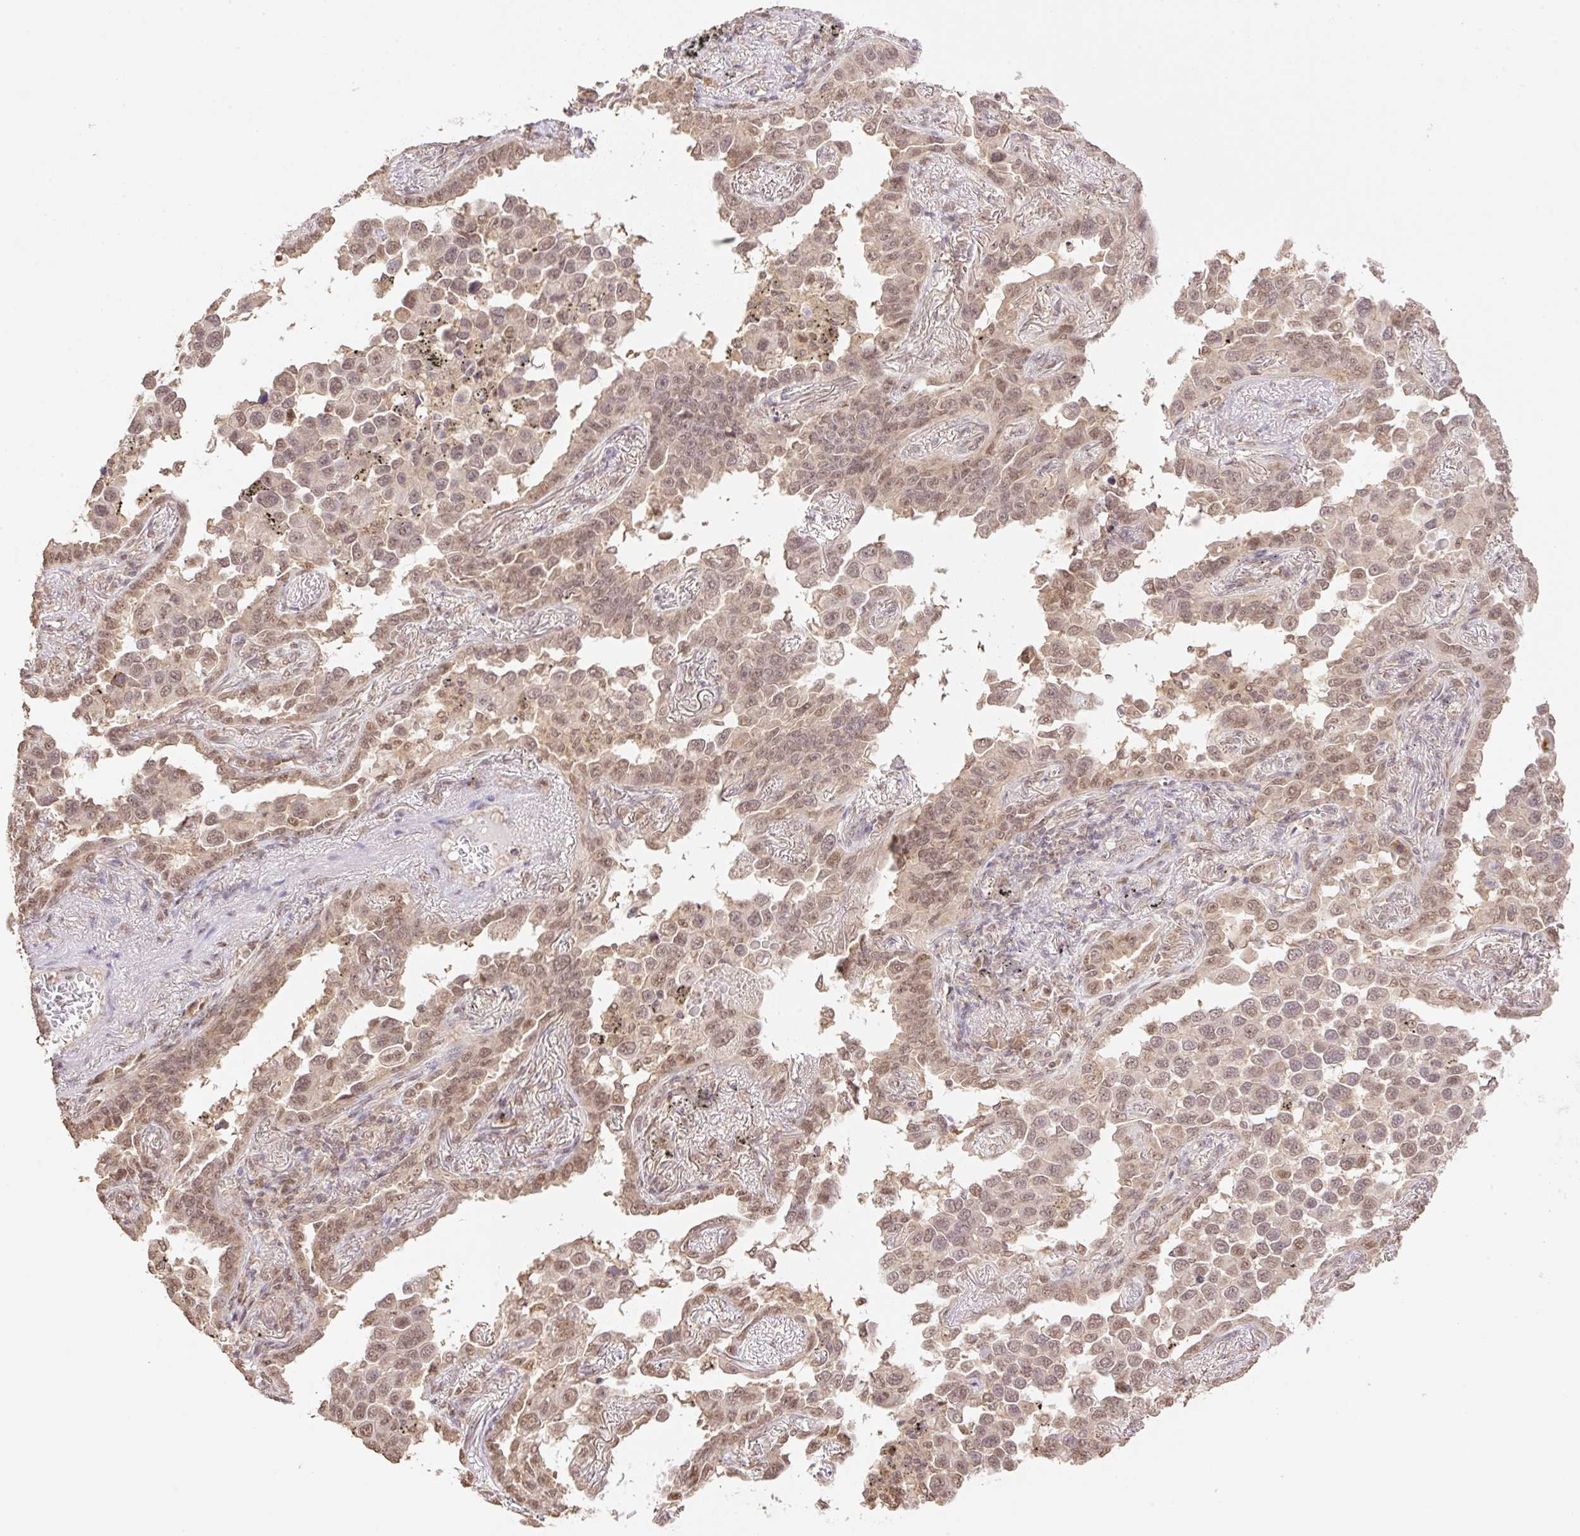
{"staining": {"intensity": "moderate", "quantity": ">75%", "location": "nuclear"}, "tissue": "lung cancer", "cell_type": "Tumor cells", "image_type": "cancer", "snomed": [{"axis": "morphology", "description": "Adenocarcinoma, NOS"}, {"axis": "topography", "description": "Lung"}], "caption": "Human adenocarcinoma (lung) stained for a protein (brown) exhibits moderate nuclear positive staining in approximately >75% of tumor cells.", "gene": "VPS25", "patient": {"sex": "male", "age": 67}}